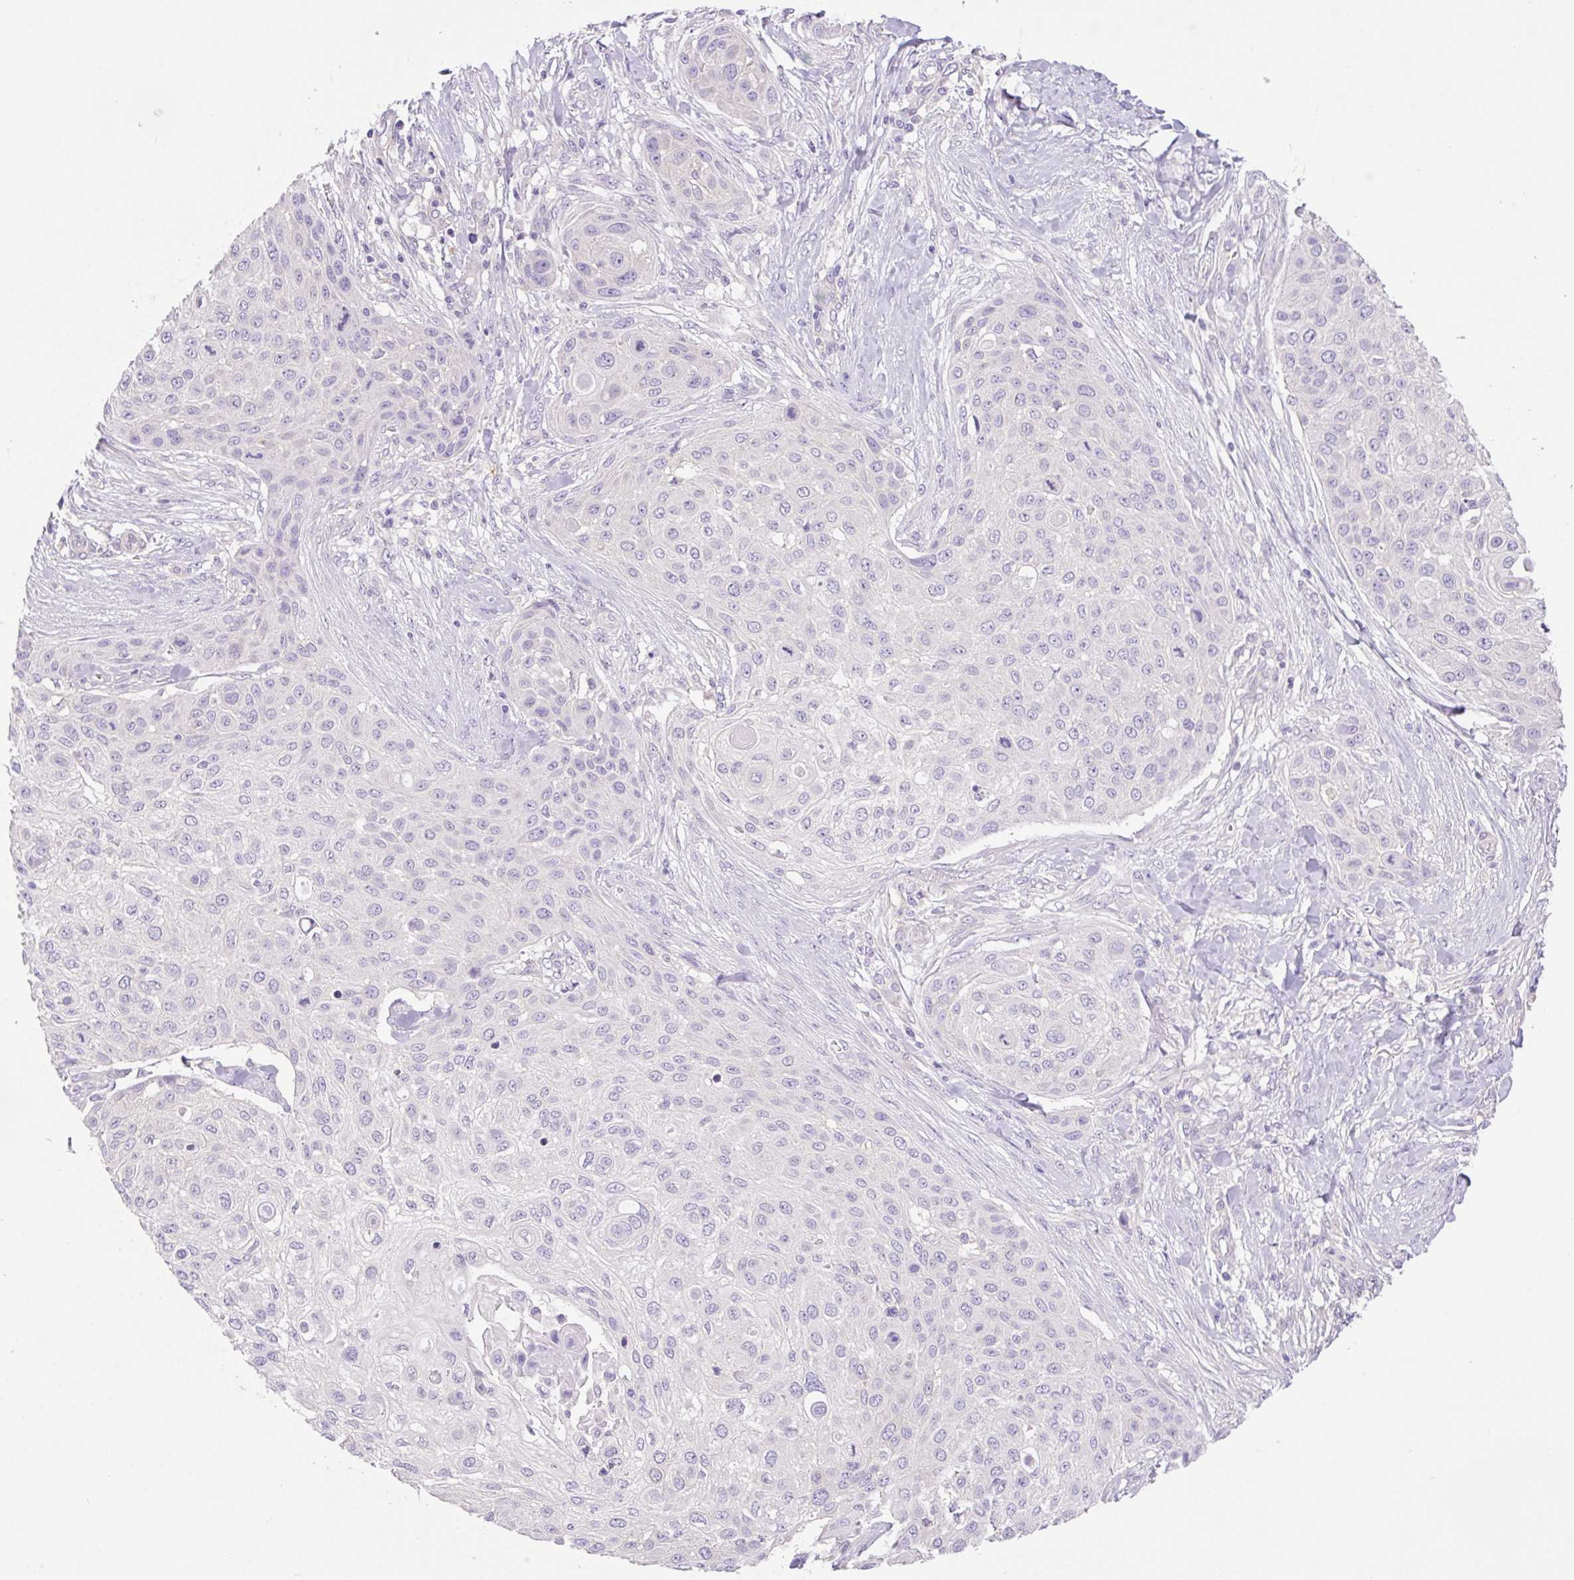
{"staining": {"intensity": "negative", "quantity": "none", "location": "none"}, "tissue": "skin cancer", "cell_type": "Tumor cells", "image_type": "cancer", "snomed": [{"axis": "morphology", "description": "Squamous cell carcinoma, NOS"}, {"axis": "topography", "description": "Skin"}], "caption": "Protein analysis of squamous cell carcinoma (skin) demonstrates no significant expression in tumor cells. The staining was performed using DAB to visualize the protein expression in brown, while the nuclei were stained in blue with hematoxylin (Magnification: 20x).", "gene": "CAMK2B", "patient": {"sex": "female", "age": 87}}